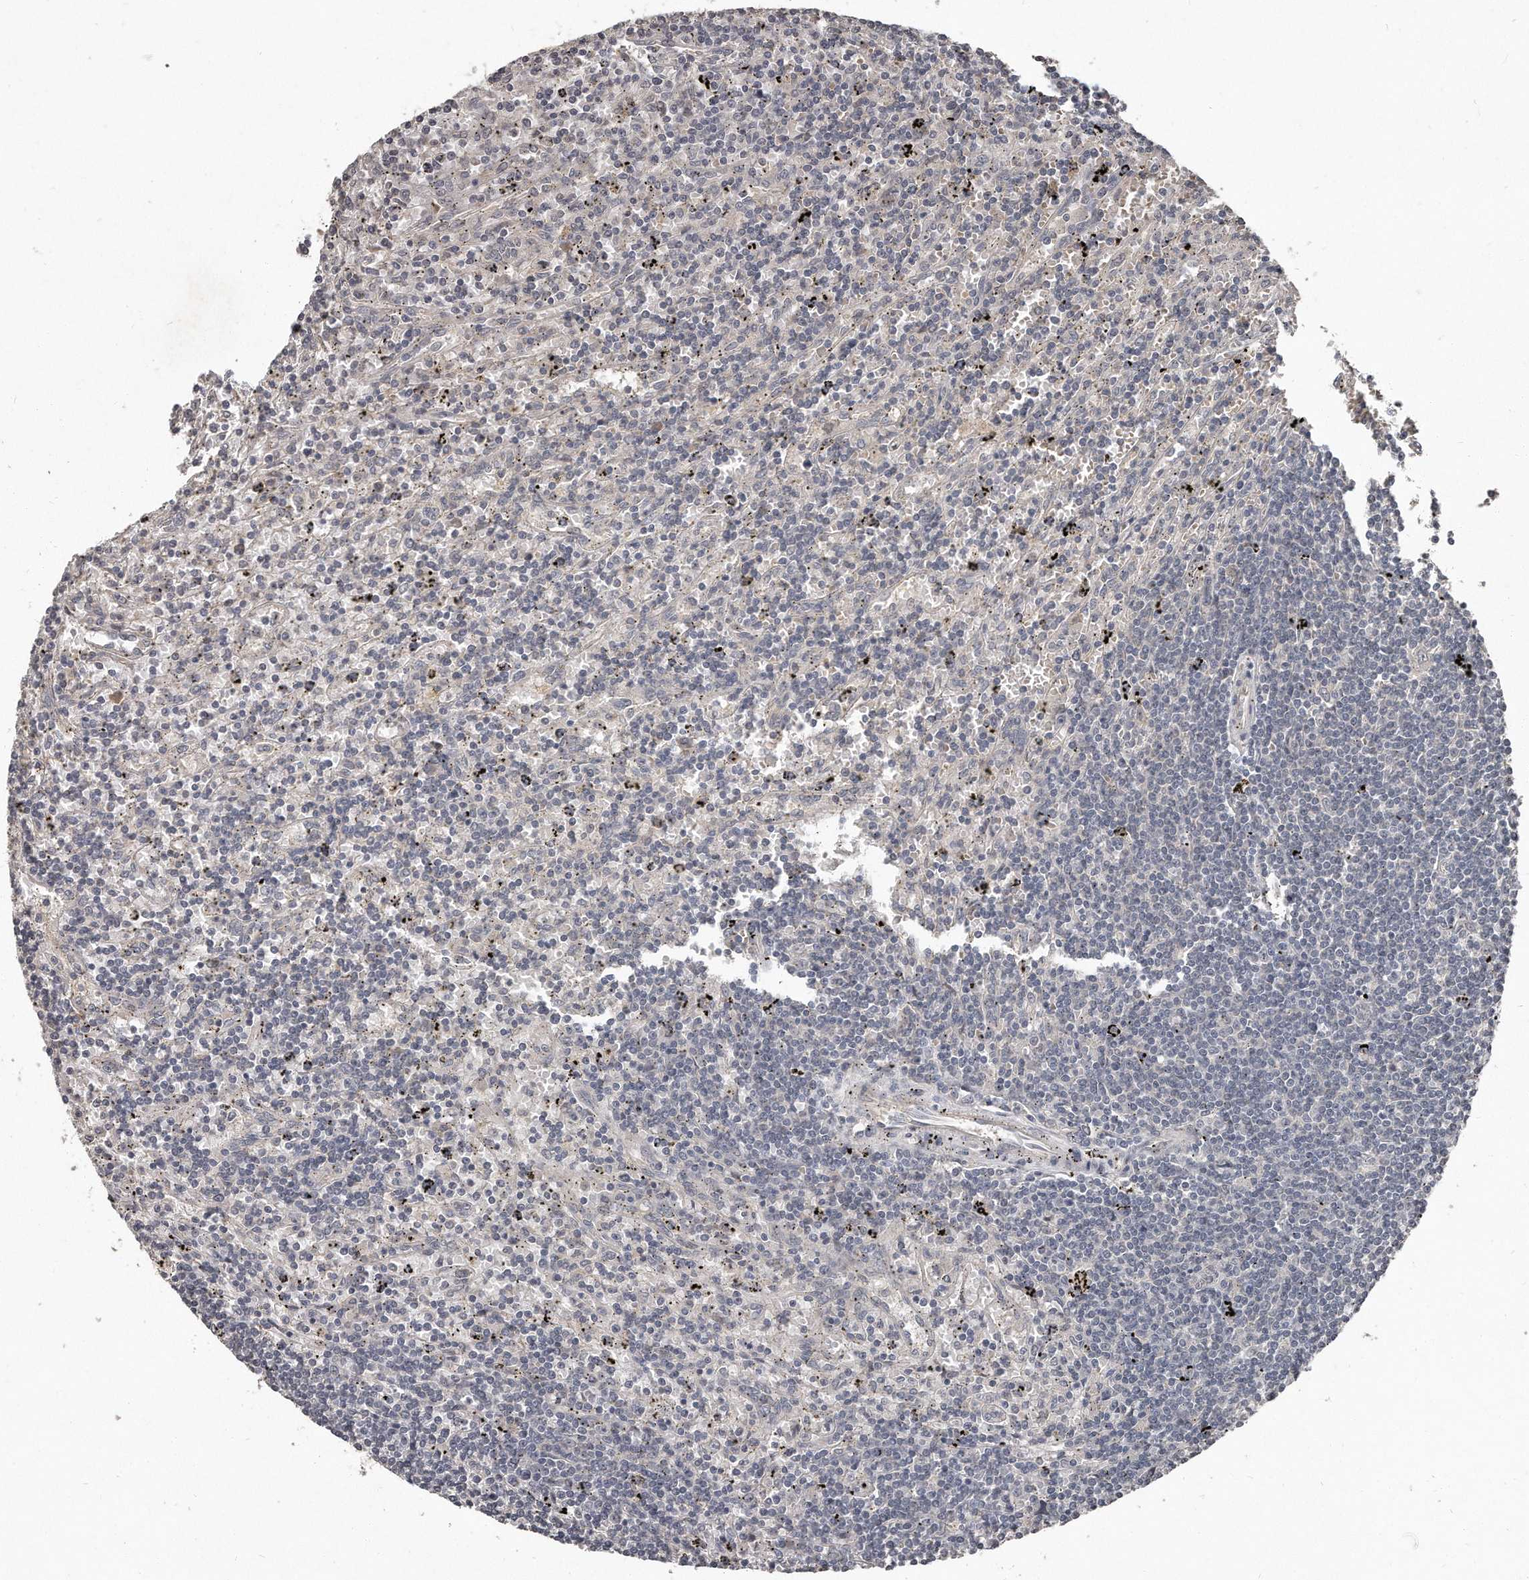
{"staining": {"intensity": "negative", "quantity": "none", "location": "none"}, "tissue": "lymphoma", "cell_type": "Tumor cells", "image_type": "cancer", "snomed": [{"axis": "morphology", "description": "Malignant lymphoma, non-Hodgkin's type, Low grade"}, {"axis": "topography", "description": "Spleen"}], "caption": "Lymphoma was stained to show a protein in brown. There is no significant staining in tumor cells.", "gene": "GRB10", "patient": {"sex": "male", "age": 76}}